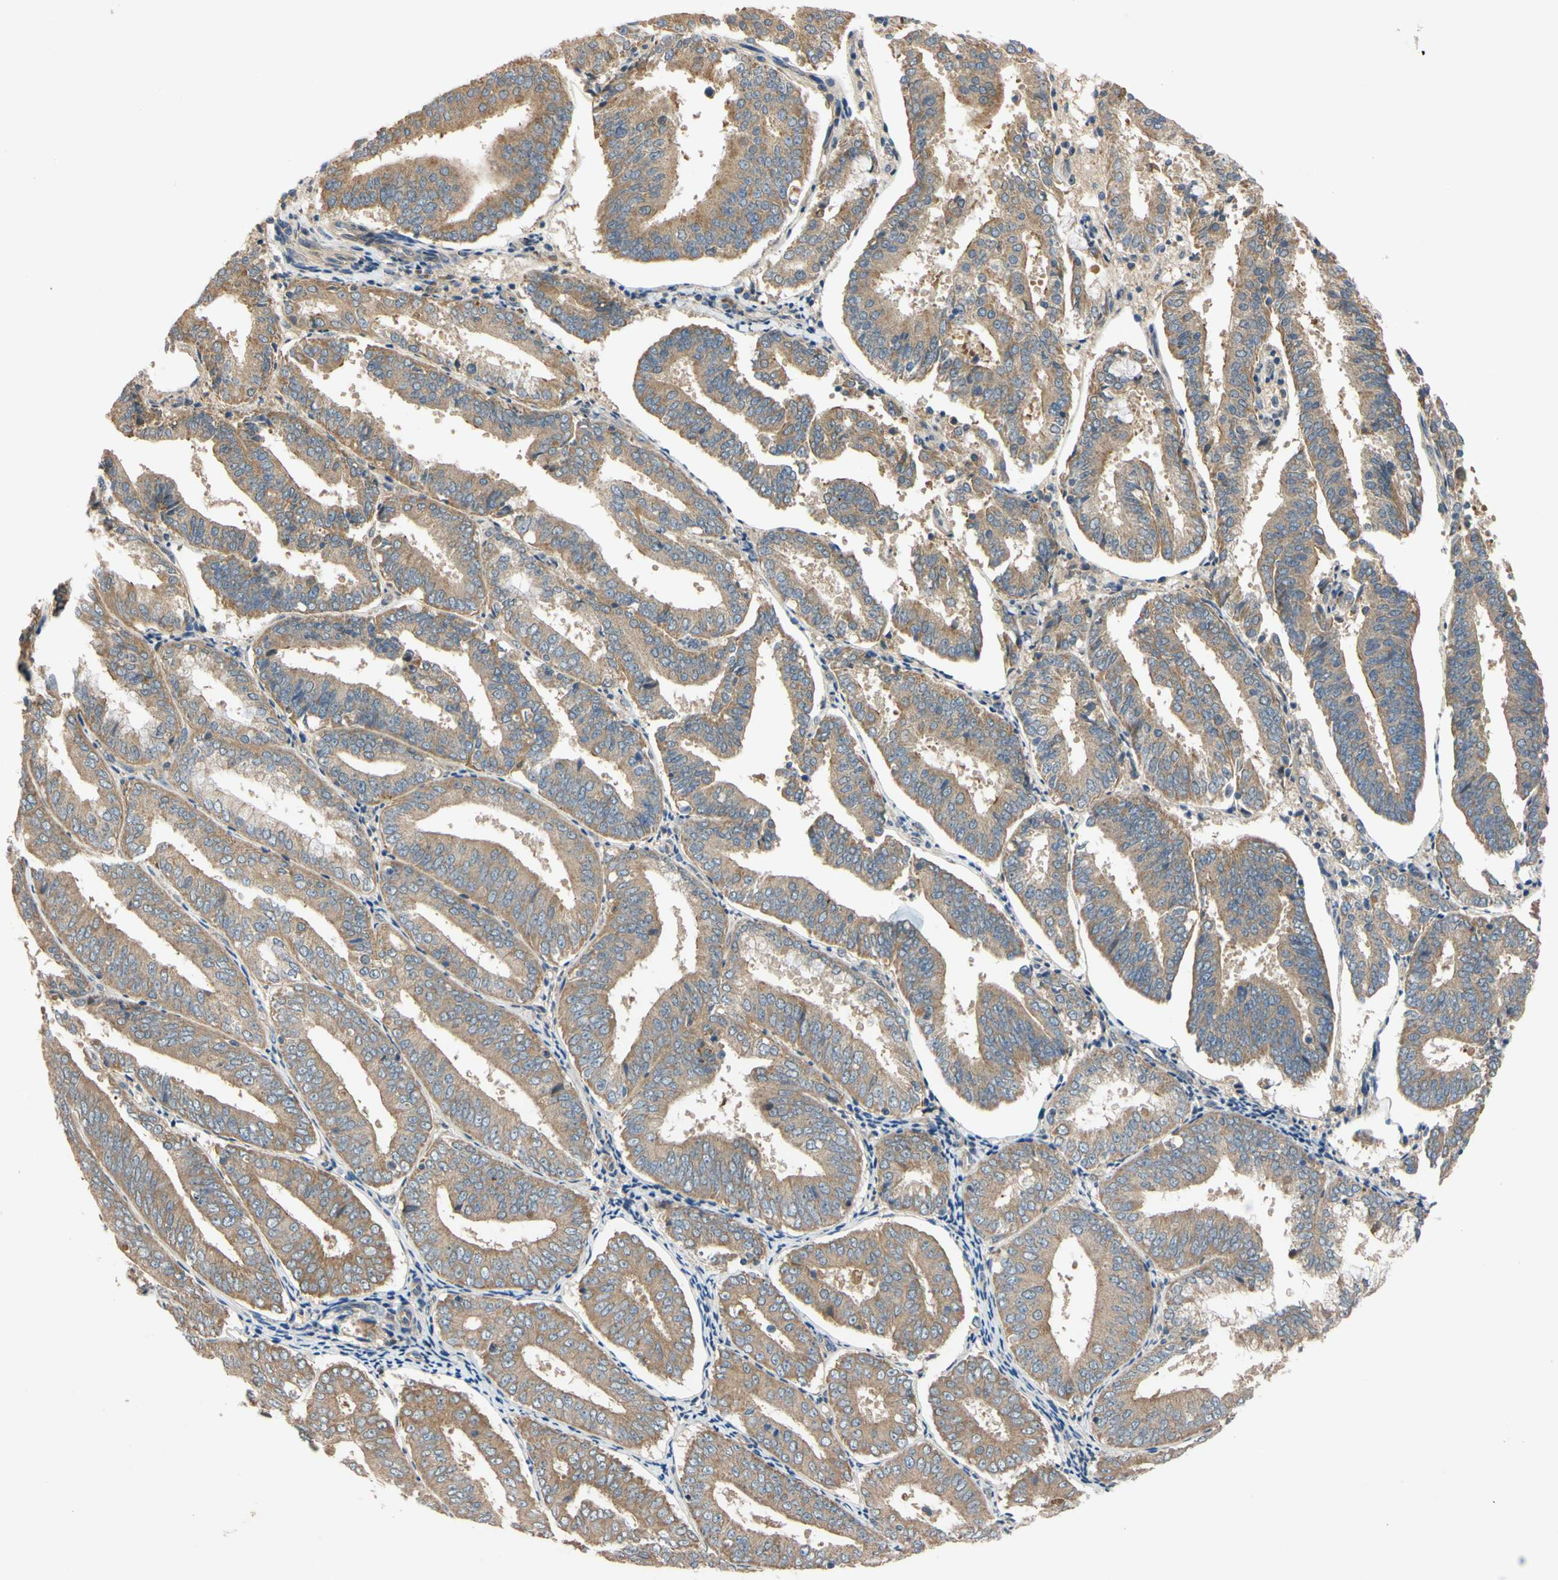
{"staining": {"intensity": "moderate", "quantity": ">75%", "location": "cytoplasmic/membranous"}, "tissue": "endometrial cancer", "cell_type": "Tumor cells", "image_type": "cancer", "snomed": [{"axis": "morphology", "description": "Adenocarcinoma, NOS"}, {"axis": "topography", "description": "Endometrium"}], "caption": "A high-resolution image shows immunohistochemistry staining of endometrial cancer (adenocarcinoma), which demonstrates moderate cytoplasmic/membranous positivity in approximately >75% of tumor cells. (Stains: DAB (3,3'-diaminobenzidine) in brown, nuclei in blue, Microscopy: brightfield microscopy at high magnification).", "gene": "MBTPS2", "patient": {"sex": "female", "age": 63}}